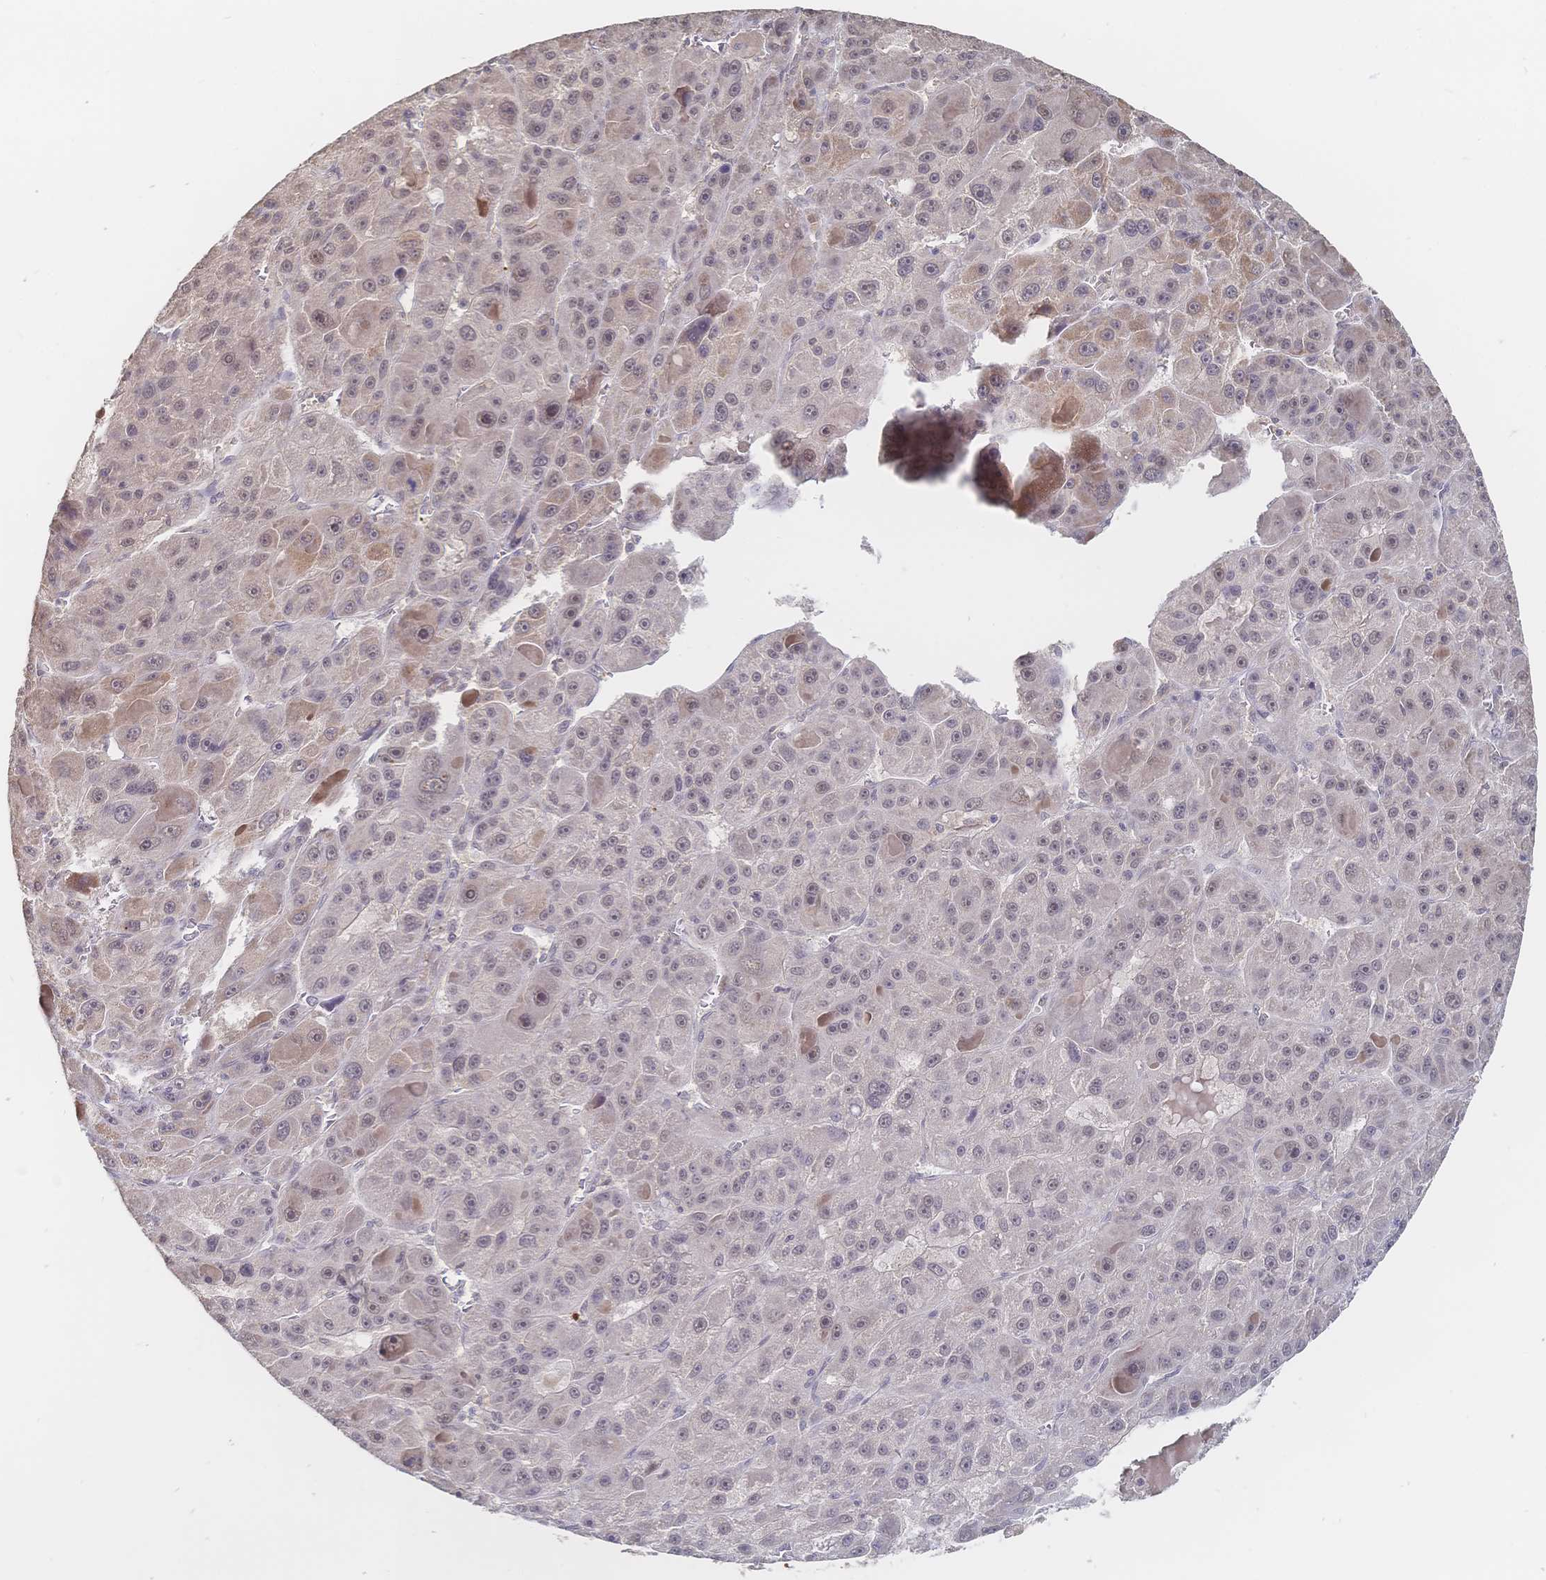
{"staining": {"intensity": "weak", "quantity": "25%-75%", "location": "nuclear"}, "tissue": "liver cancer", "cell_type": "Tumor cells", "image_type": "cancer", "snomed": [{"axis": "morphology", "description": "Carcinoma, Hepatocellular, NOS"}, {"axis": "topography", "description": "Liver"}], "caption": "The micrograph reveals a brown stain indicating the presence of a protein in the nuclear of tumor cells in liver hepatocellular carcinoma. (Stains: DAB (3,3'-diaminobenzidine) in brown, nuclei in blue, Microscopy: brightfield microscopy at high magnification).", "gene": "LRP5", "patient": {"sex": "male", "age": 76}}